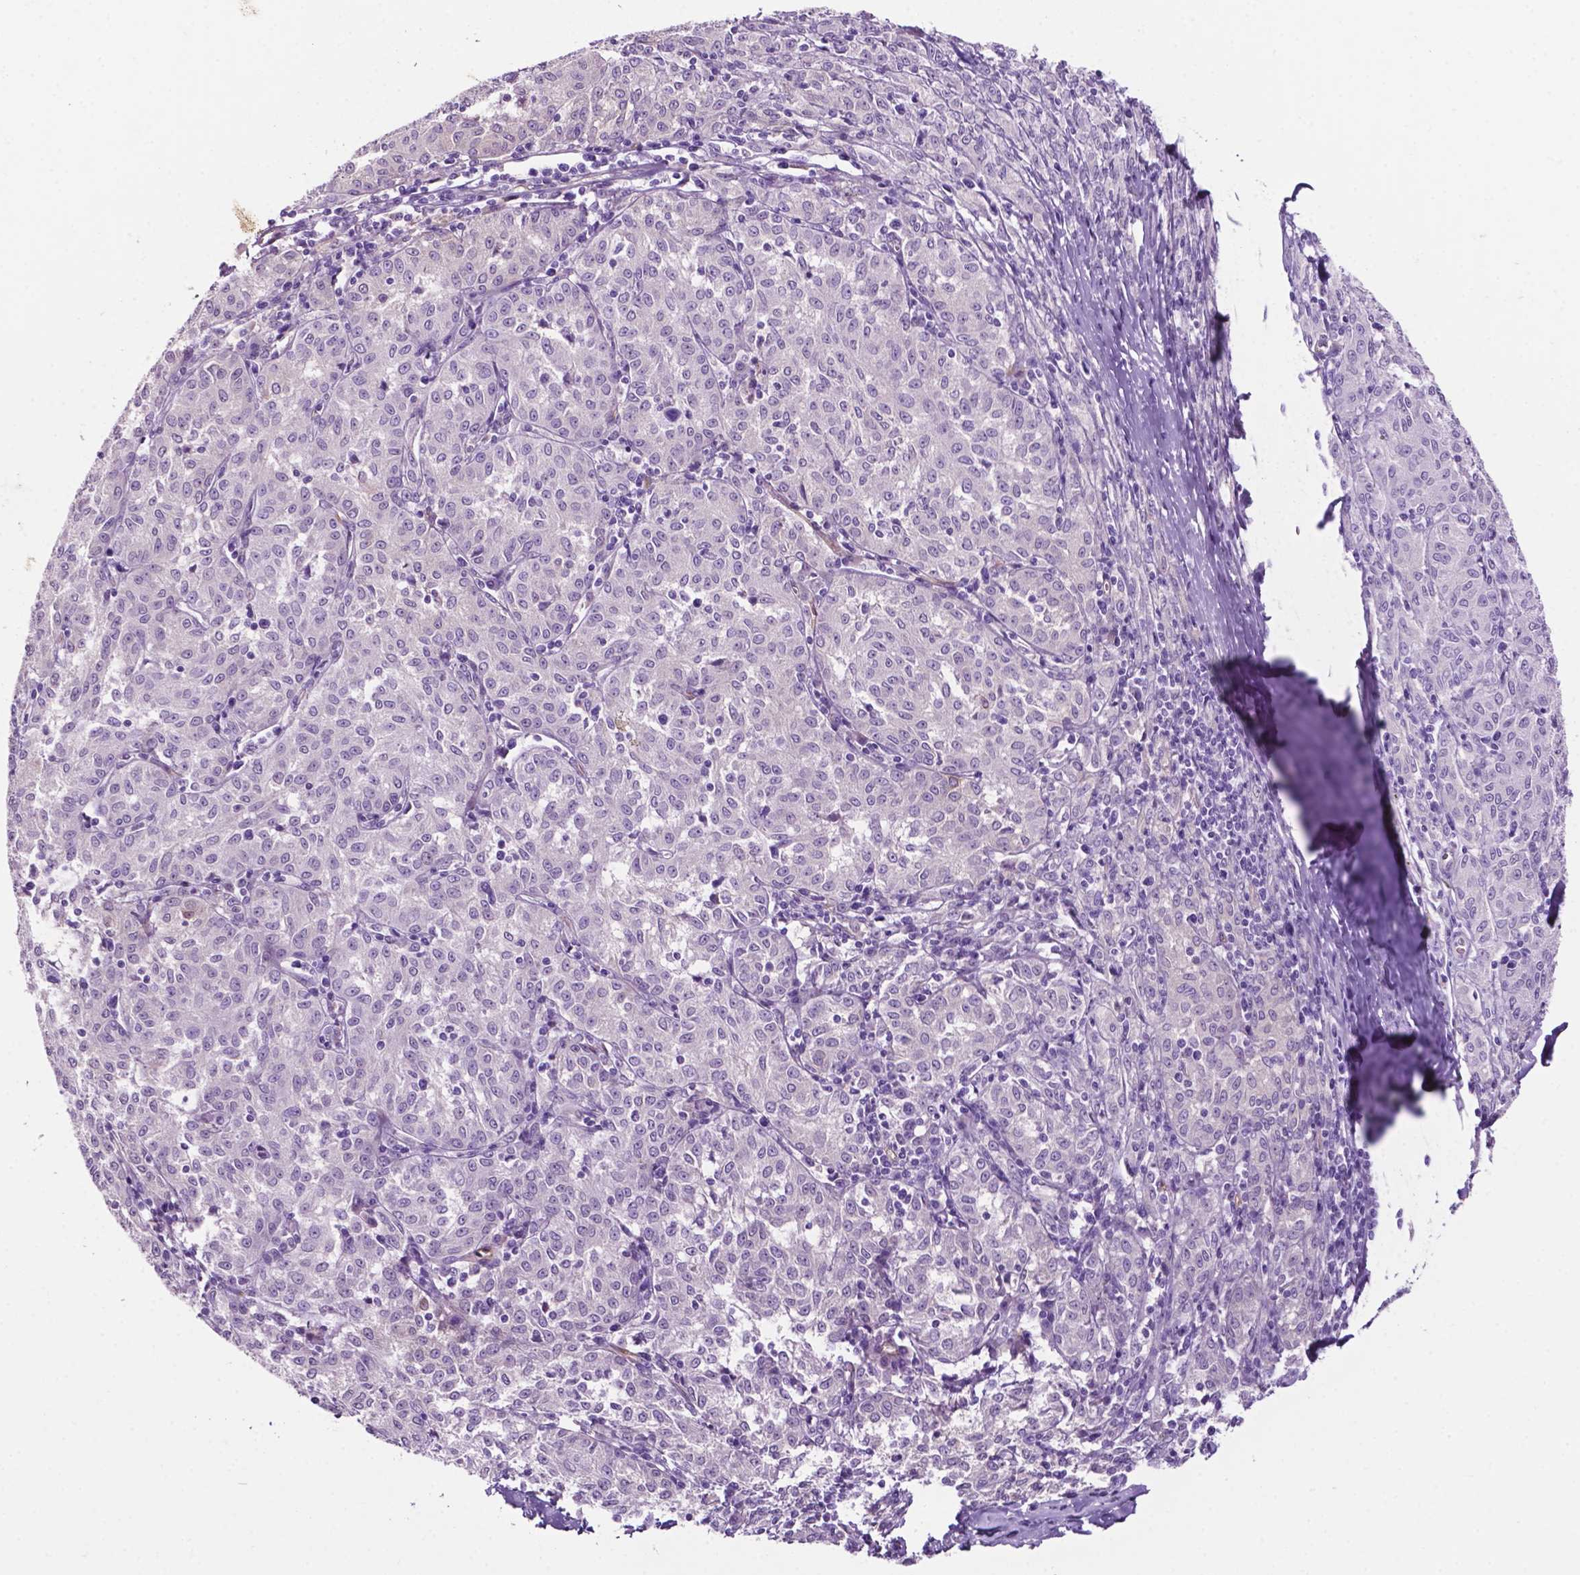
{"staining": {"intensity": "negative", "quantity": "none", "location": "none"}, "tissue": "melanoma", "cell_type": "Tumor cells", "image_type": "cancer", "snomed": [{"axis": "morphology", "description": "Malignant melanoma, NOS"}, {"axis": "topography", "description": "Skin"}], "caption": "DAB immunohistochemical staining of melanoma shows no significant staining in tumor cells. Brightfield microscopy of immunohistochemistry (IHC) stained with DAB (brown) and hematoxylin (blue), captured at high magnification.", "gene": "PHGR1", "patient": {"sex": "female", "age": 72}}